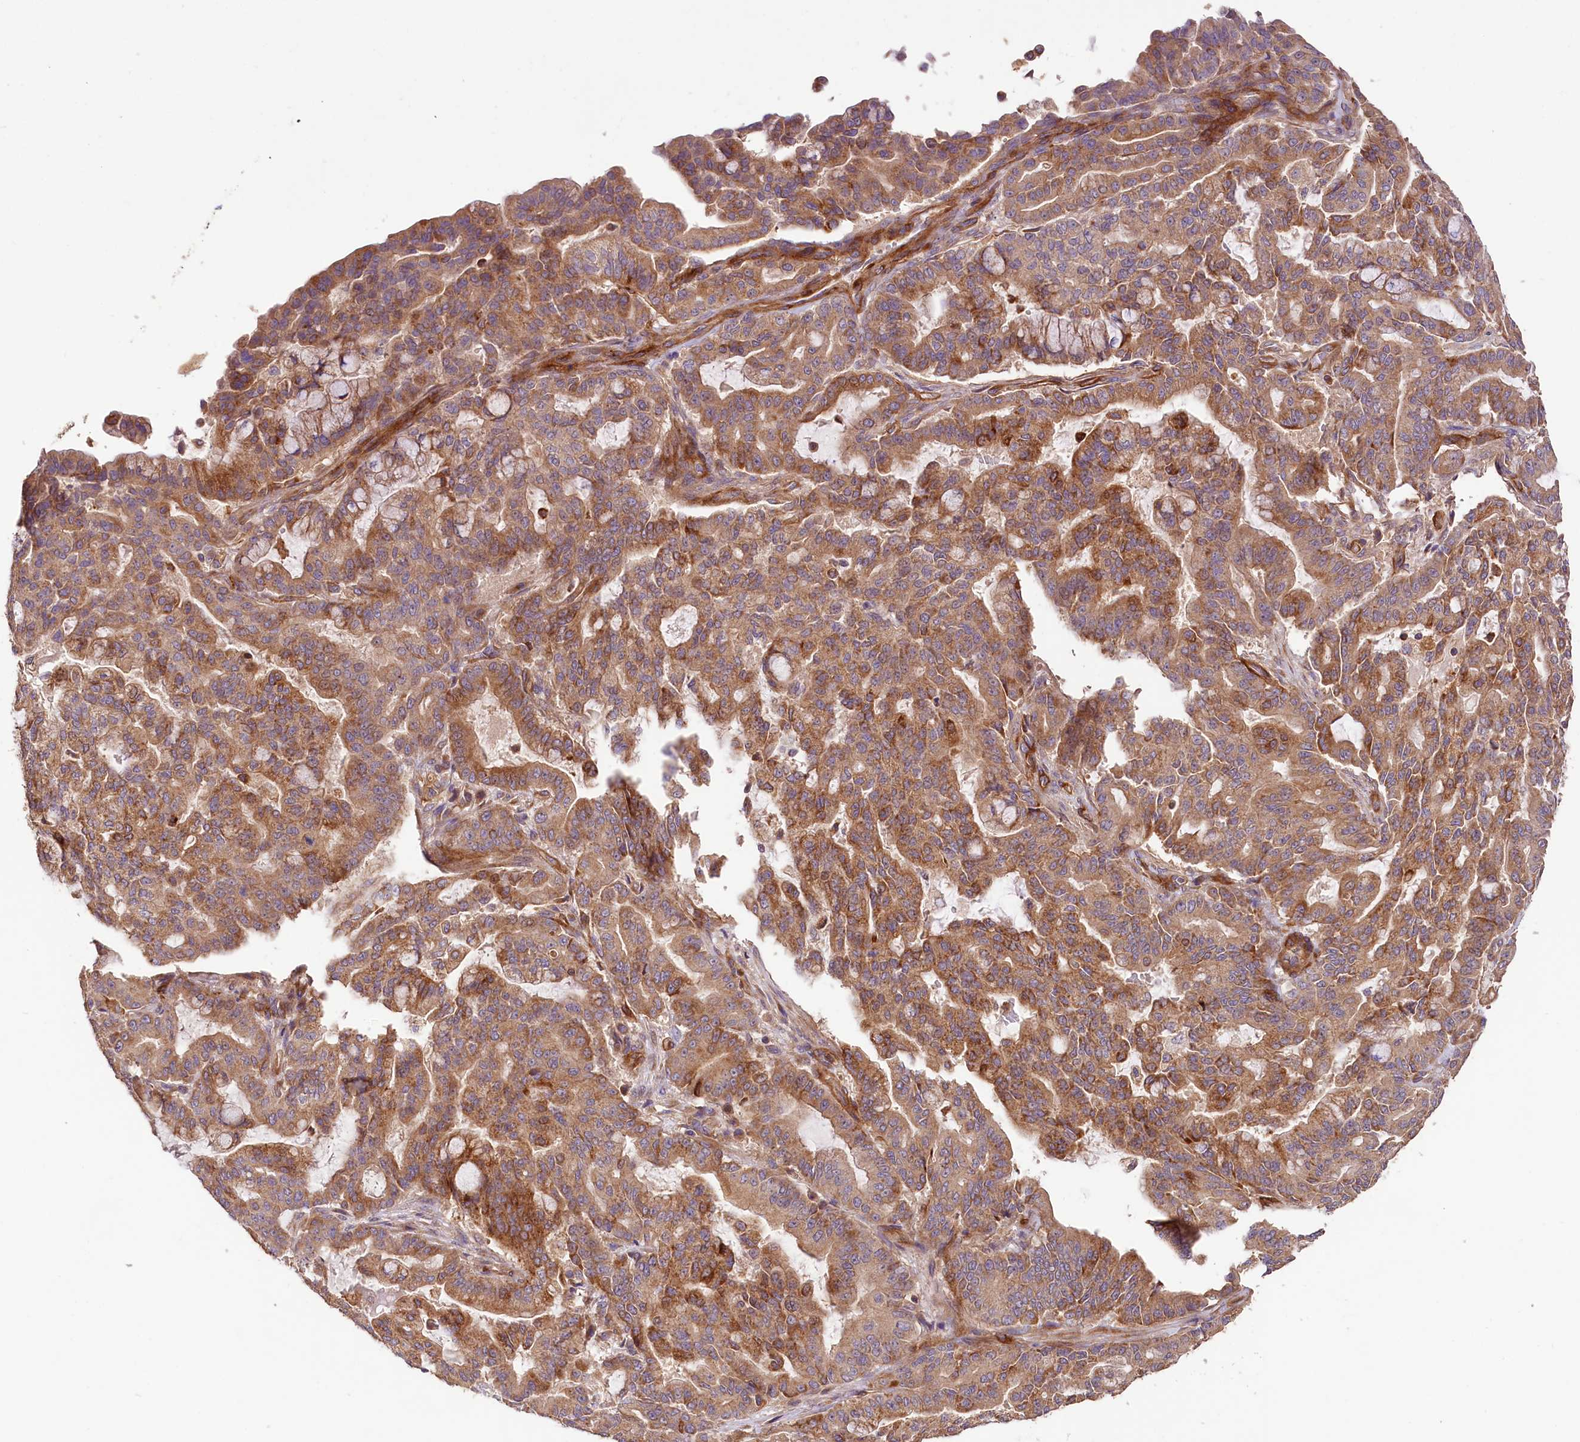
{"staining": {"intensity": "moderate", "quantity": ">75%", "location": "cytoplasmic/membranous"}, "tissue": "pancreatic cancer", "cell_type": "Tumor cells", "image_type": "cancer", "snomed": [{"axis": "morphology", "description": "Adenocarcinoma, NOS"}, {"axis": "topography", "description": "Pancreas"}], "caption": "Tumor cells display medium levels of moderate cytoplasmic/membranous staining in about >75% of cells in human pancreatic cancer. The staining was performed using DAB to visualize the protein expression in brown, while the nuclei were stained in blue with hematoxylin (Magnification: 20x).", "gene": "CSAD", "patient": {"sex": "male", "age": 63}}